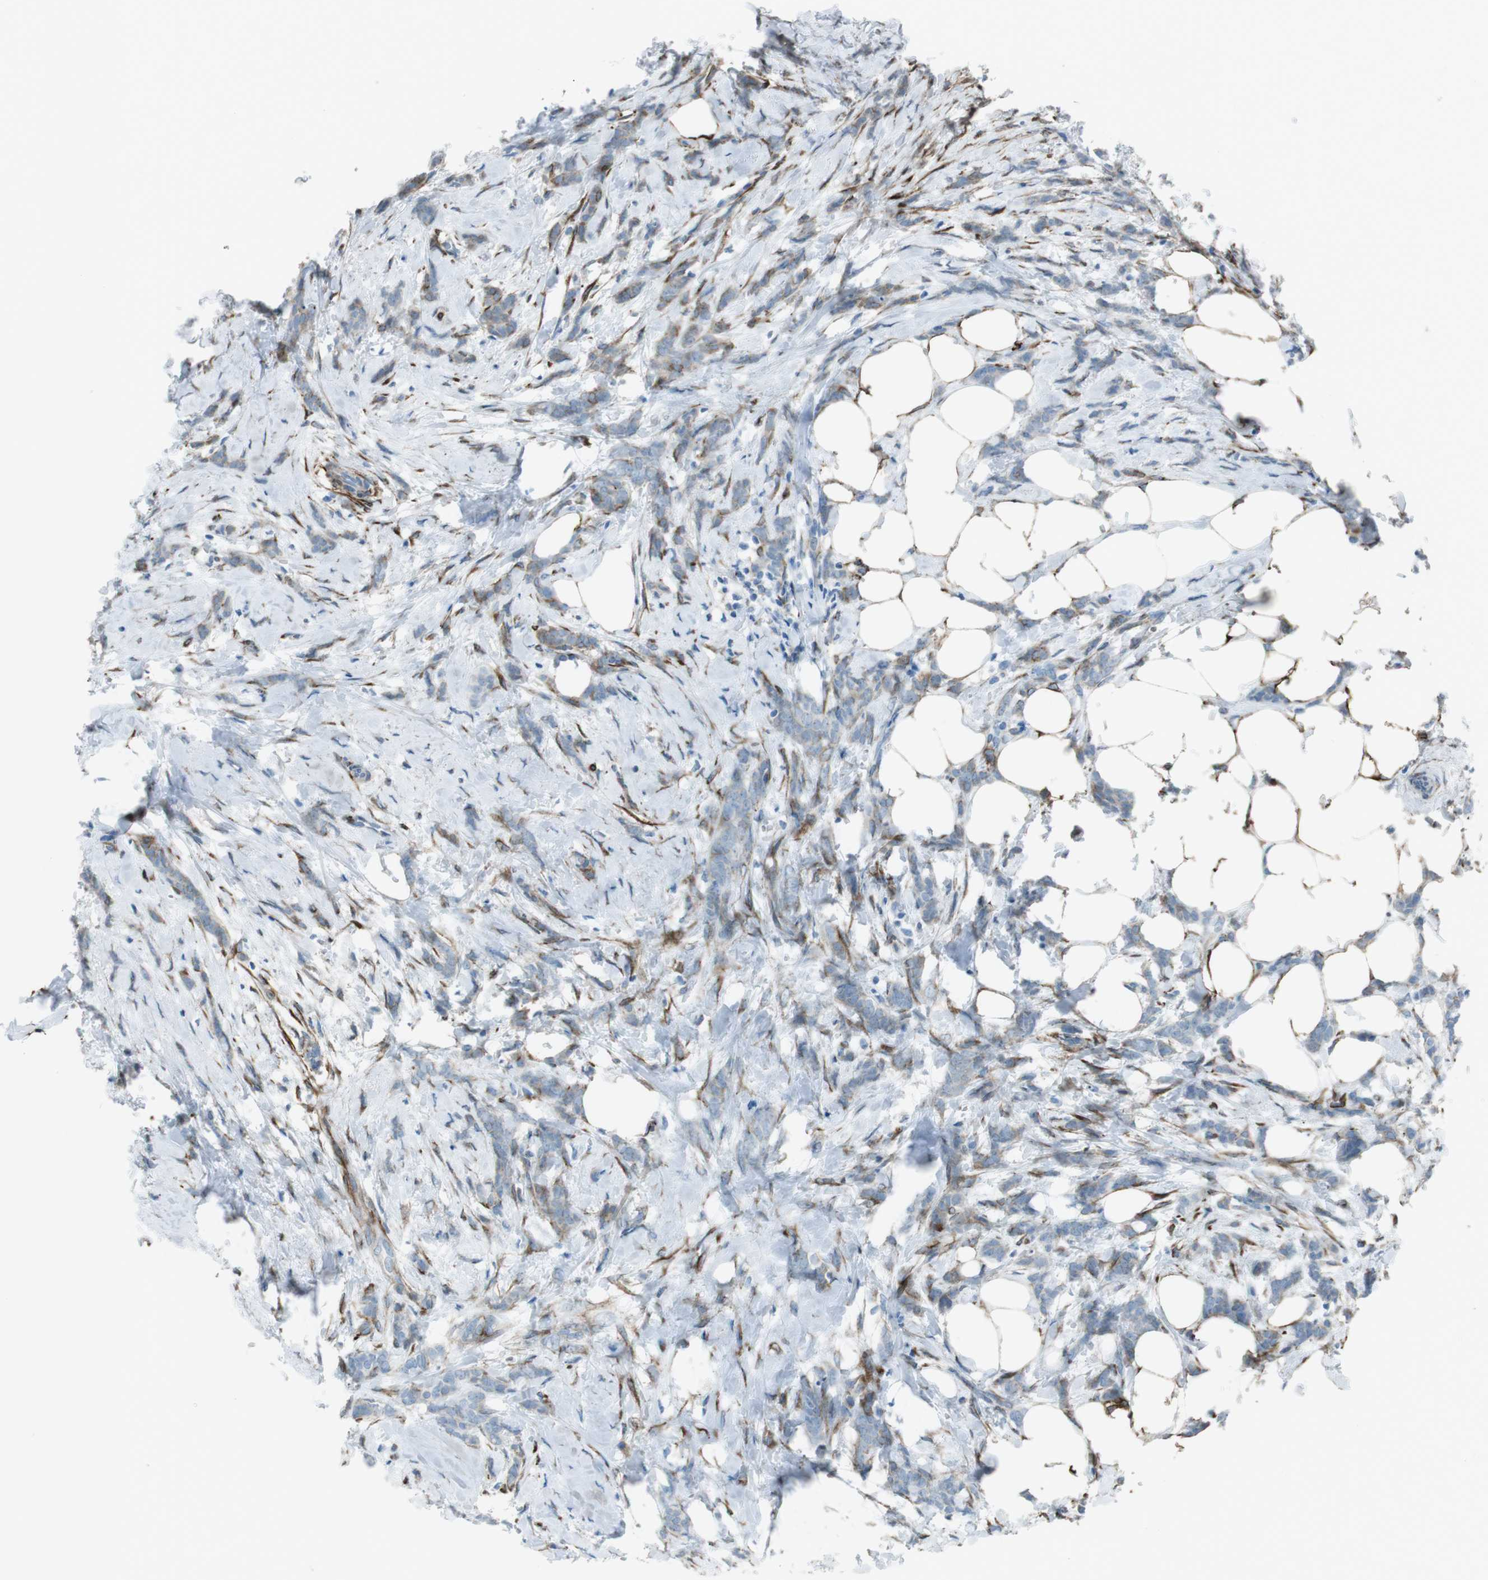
{"staining": {"intensity": "weak", "quantity": ">75%", "location": "cytoplasmic/membranous"}, "tissue": "breast cancer", "cell_type": "Tumor cells", "image_type": "cancer", "snomed": [{"axis": "morphology", "description": "Lobular carcinoma, in situ"}, {"axis": "morphology", "description": "Lobular carcinoma"}, {"axis": "topography", "description": "Breast"}], "caption": "The histopathology image shows immunohistochemical staining of breast cancer. There is weak cytoplasmic/membranous staining is present in about >75% of tumor cells.", "gene": "TUBB2A", "patient": {"sex": "female", "age": 41}}